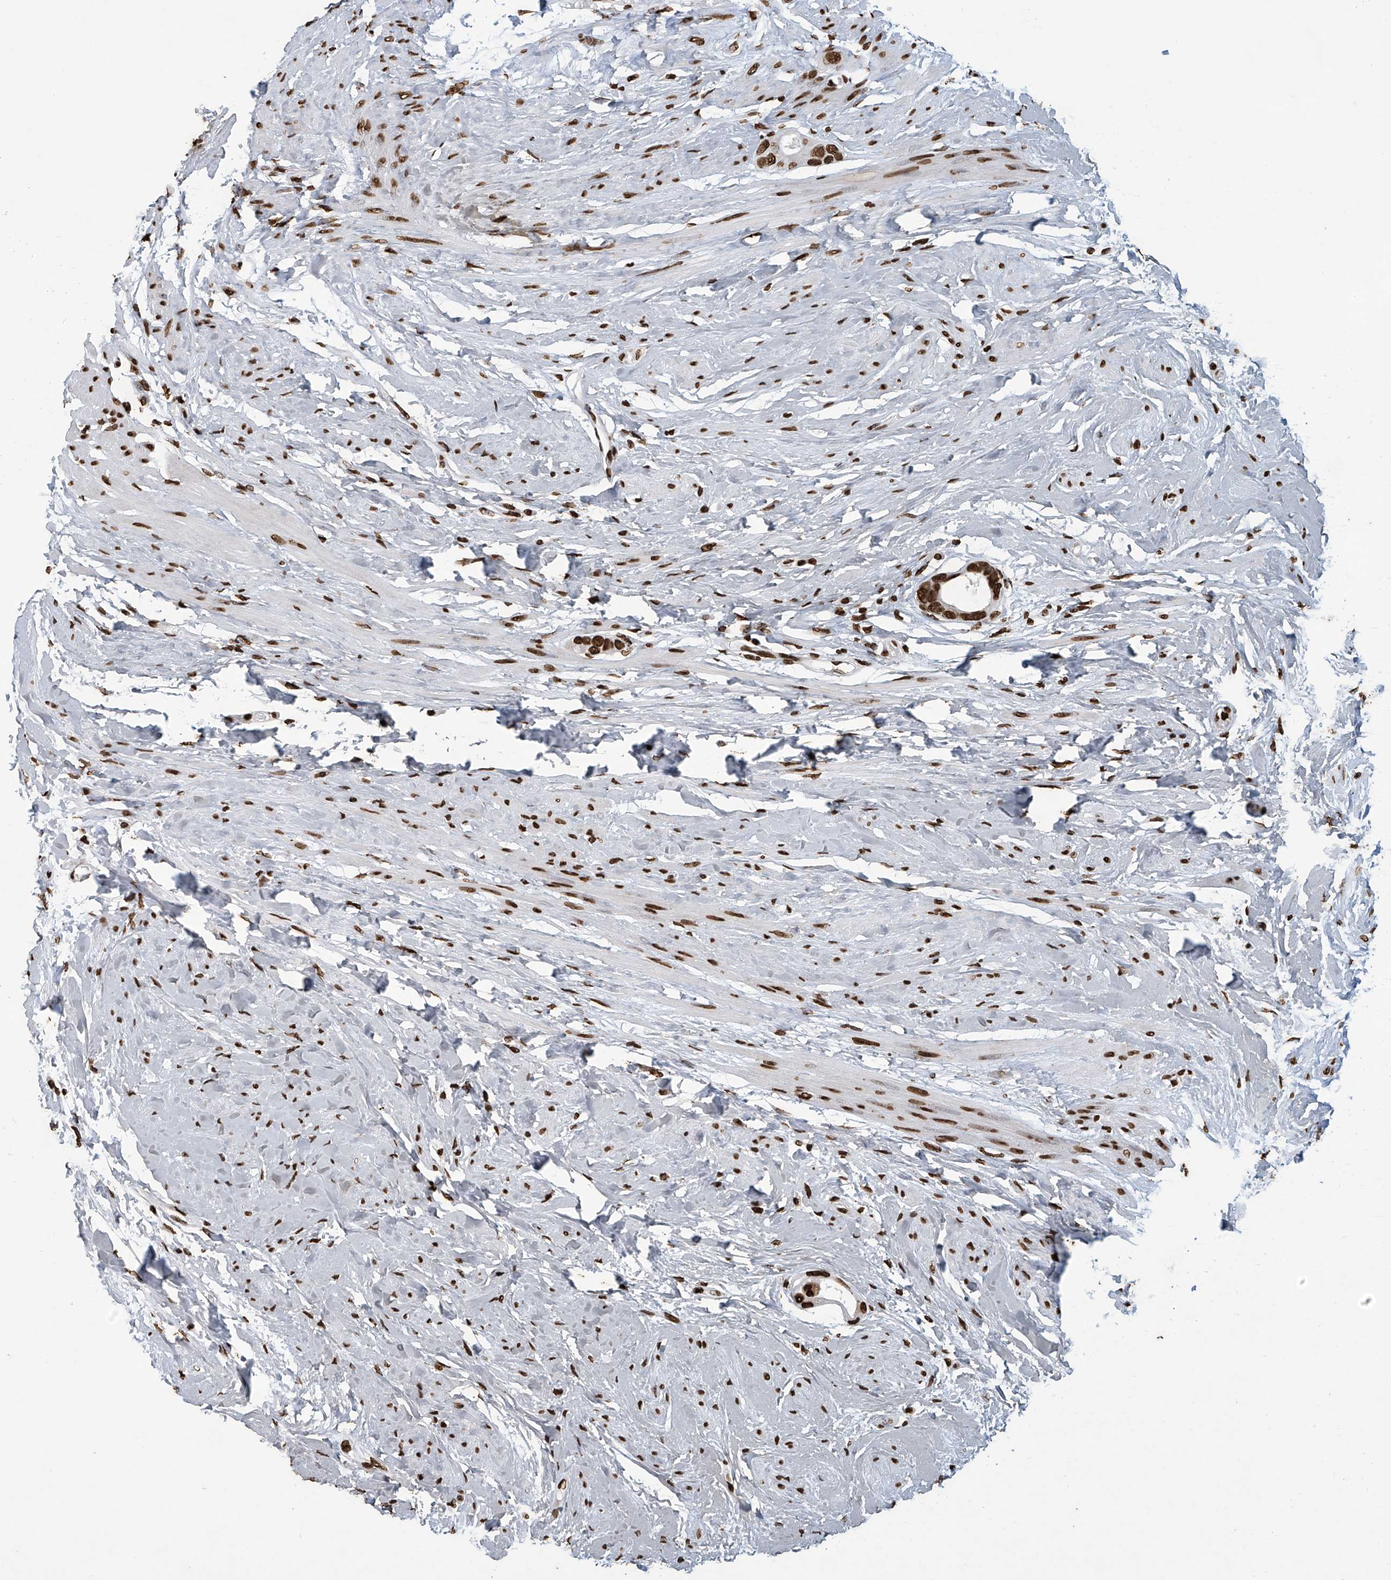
{"staining": {"intensity": "strong", "quantity": ">75%", "location": "nuclear"}, "tissue": "colorectal cancer", "cell_type": "Tumor cells", "image_type": "cancer", "snomed": [{"axis": "morphology", "description": "Adenocarcinoma, NOS"}, {"axis": "topography", "description": "Rectum"}], "caption": "Approximately >75% of tumor cells in colorectal cancer (adenocarcinoma) show strong nuclear protein expression as visualized by brown immunohistochemical staining.", "gene": "H3-3A", "patient": {"sex": "male", "age": 51}}